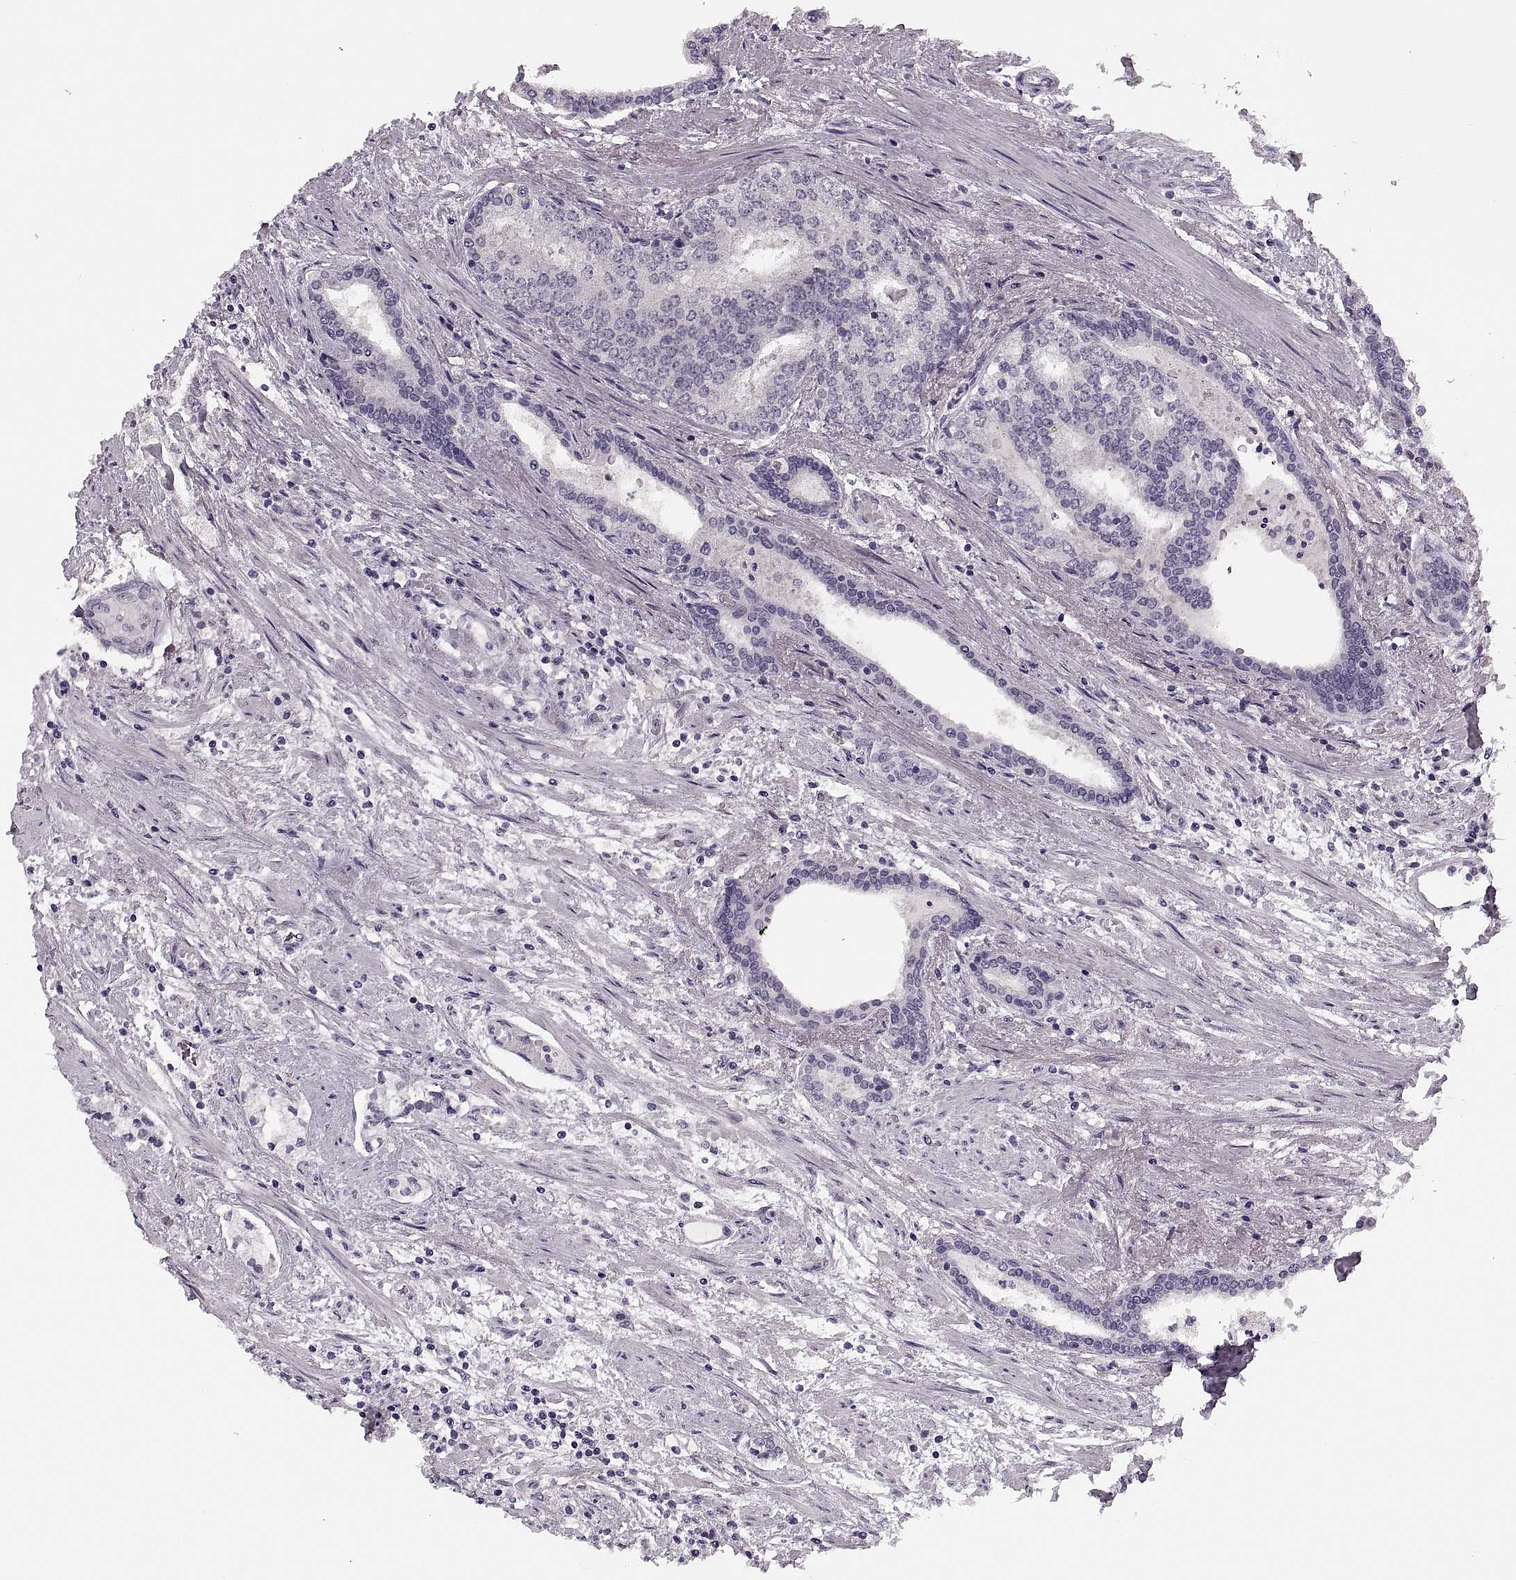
{"staining": {"intensity": "negative", "quantity": "none", "location": "none"}, "tissue": "prostate cancer", "cell_type": "Tumor cells", "image_type": "cancer", "snomed": [{"axis": "morphology", "description": "Adenocarcinoma, NOS"}, {"axis": "topography", "description": "Prostate"}], "caption": "This is an immunohistochemistry image of prostate cancer. There is no expression in tumor cells.", "gene": "PAGE5", "patient": {"sex": "male", "age": 64}}